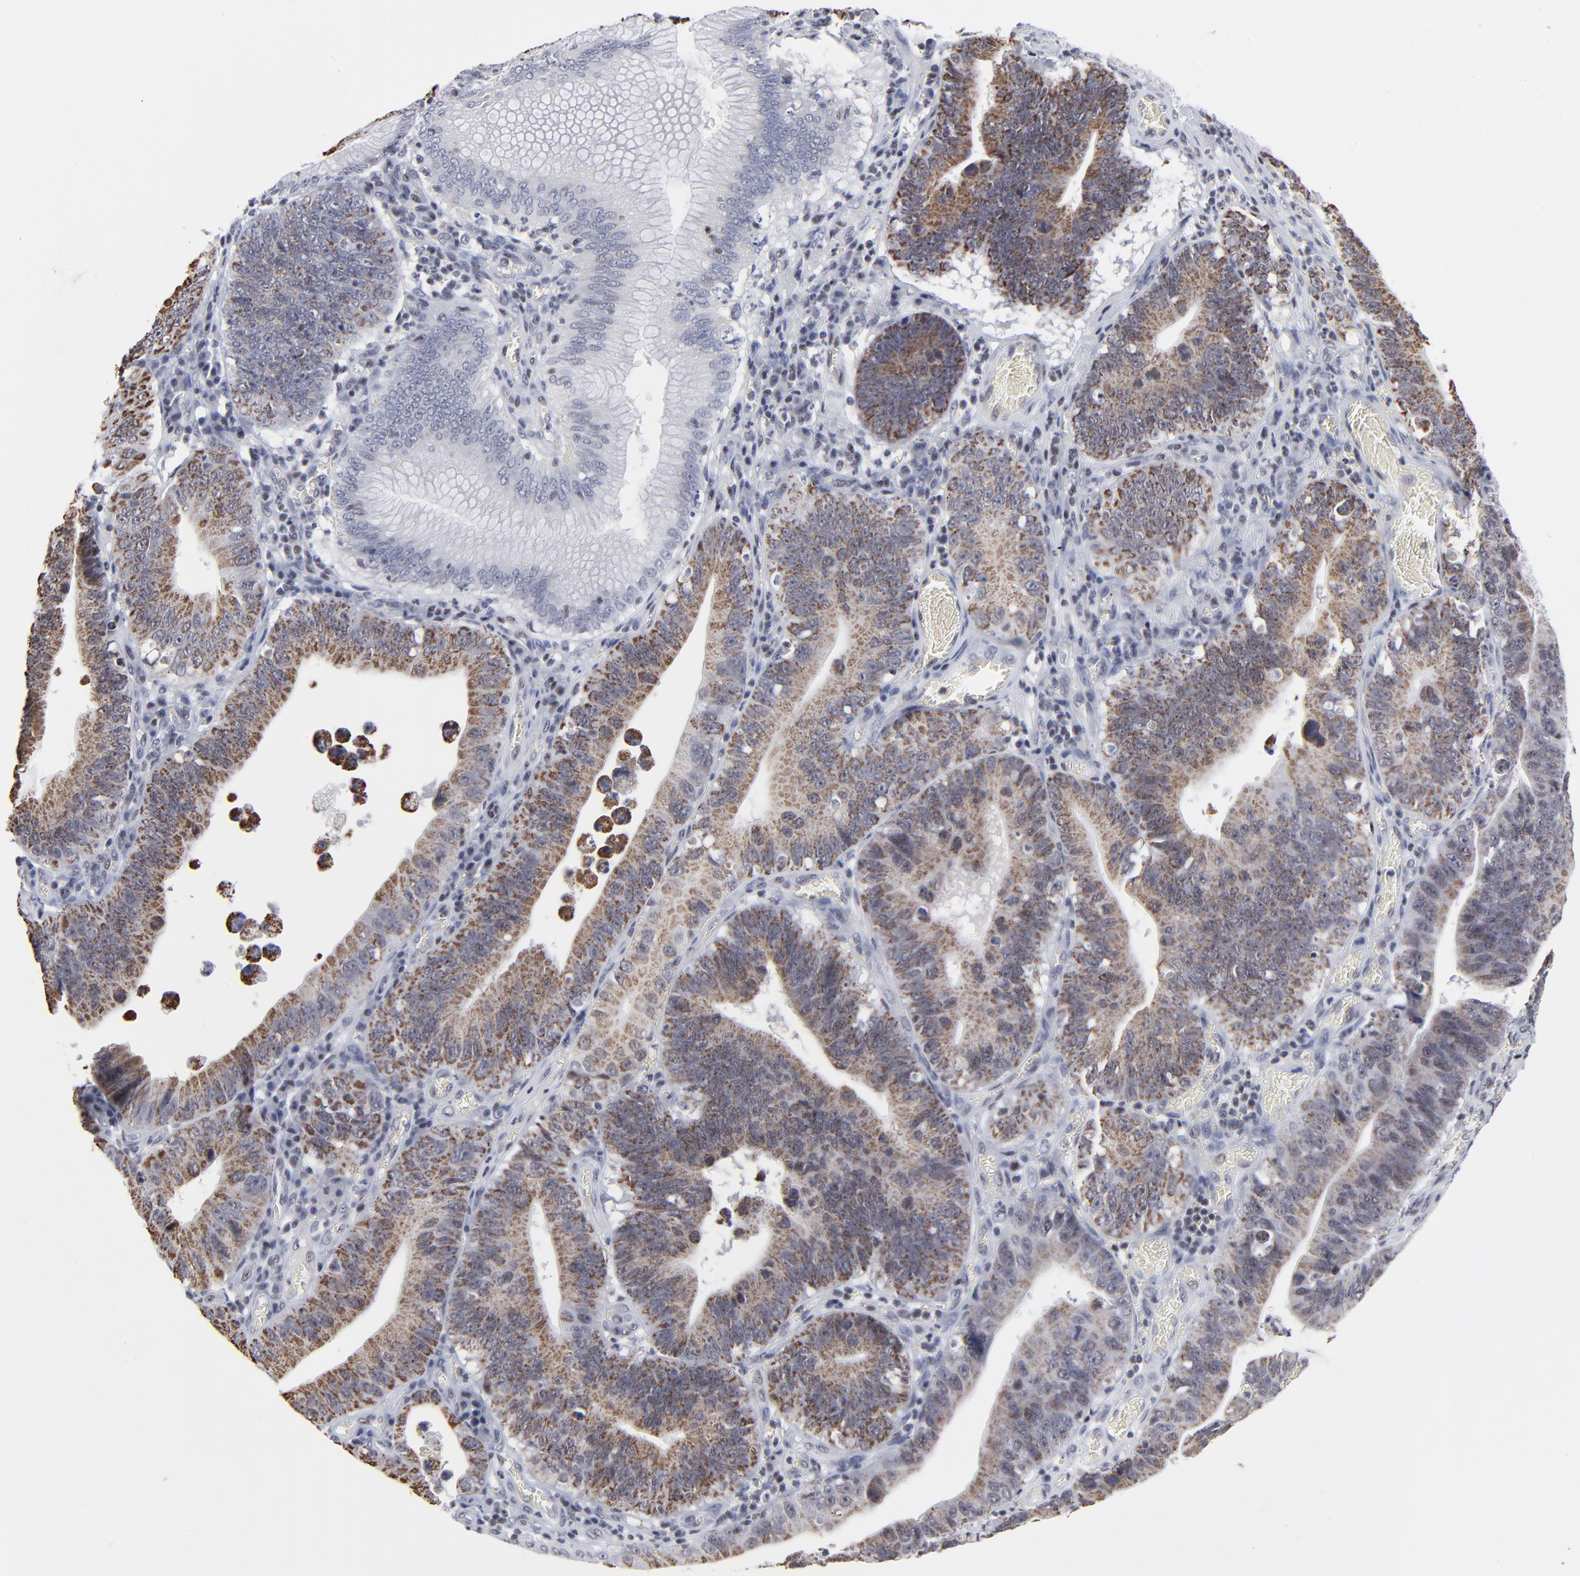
{"staining": {"intensity": "moderate", "quantity": ">75%", "location": "cytoplasmic/membranous"}, "tissue": "stomach cancer", "cell_type": "Tumor cells", "image_type": "cancer", "snomed": [{"axis": "morphology", "description": "Adenocarcinoma, NOS"}, {"axis": "topography", "description": "Stomach"}, {"axis": "topography", "description": "Gastric cardia"}], "caption": "This histopathology image exhibits IHC staining of human adenocarcinoma (stomach), with medium moderate cytoplasmic/membranous expression in approximately >75% of tumor cells.", "gene": "SP2", "patient": {"sex": "male", "age": 59}}